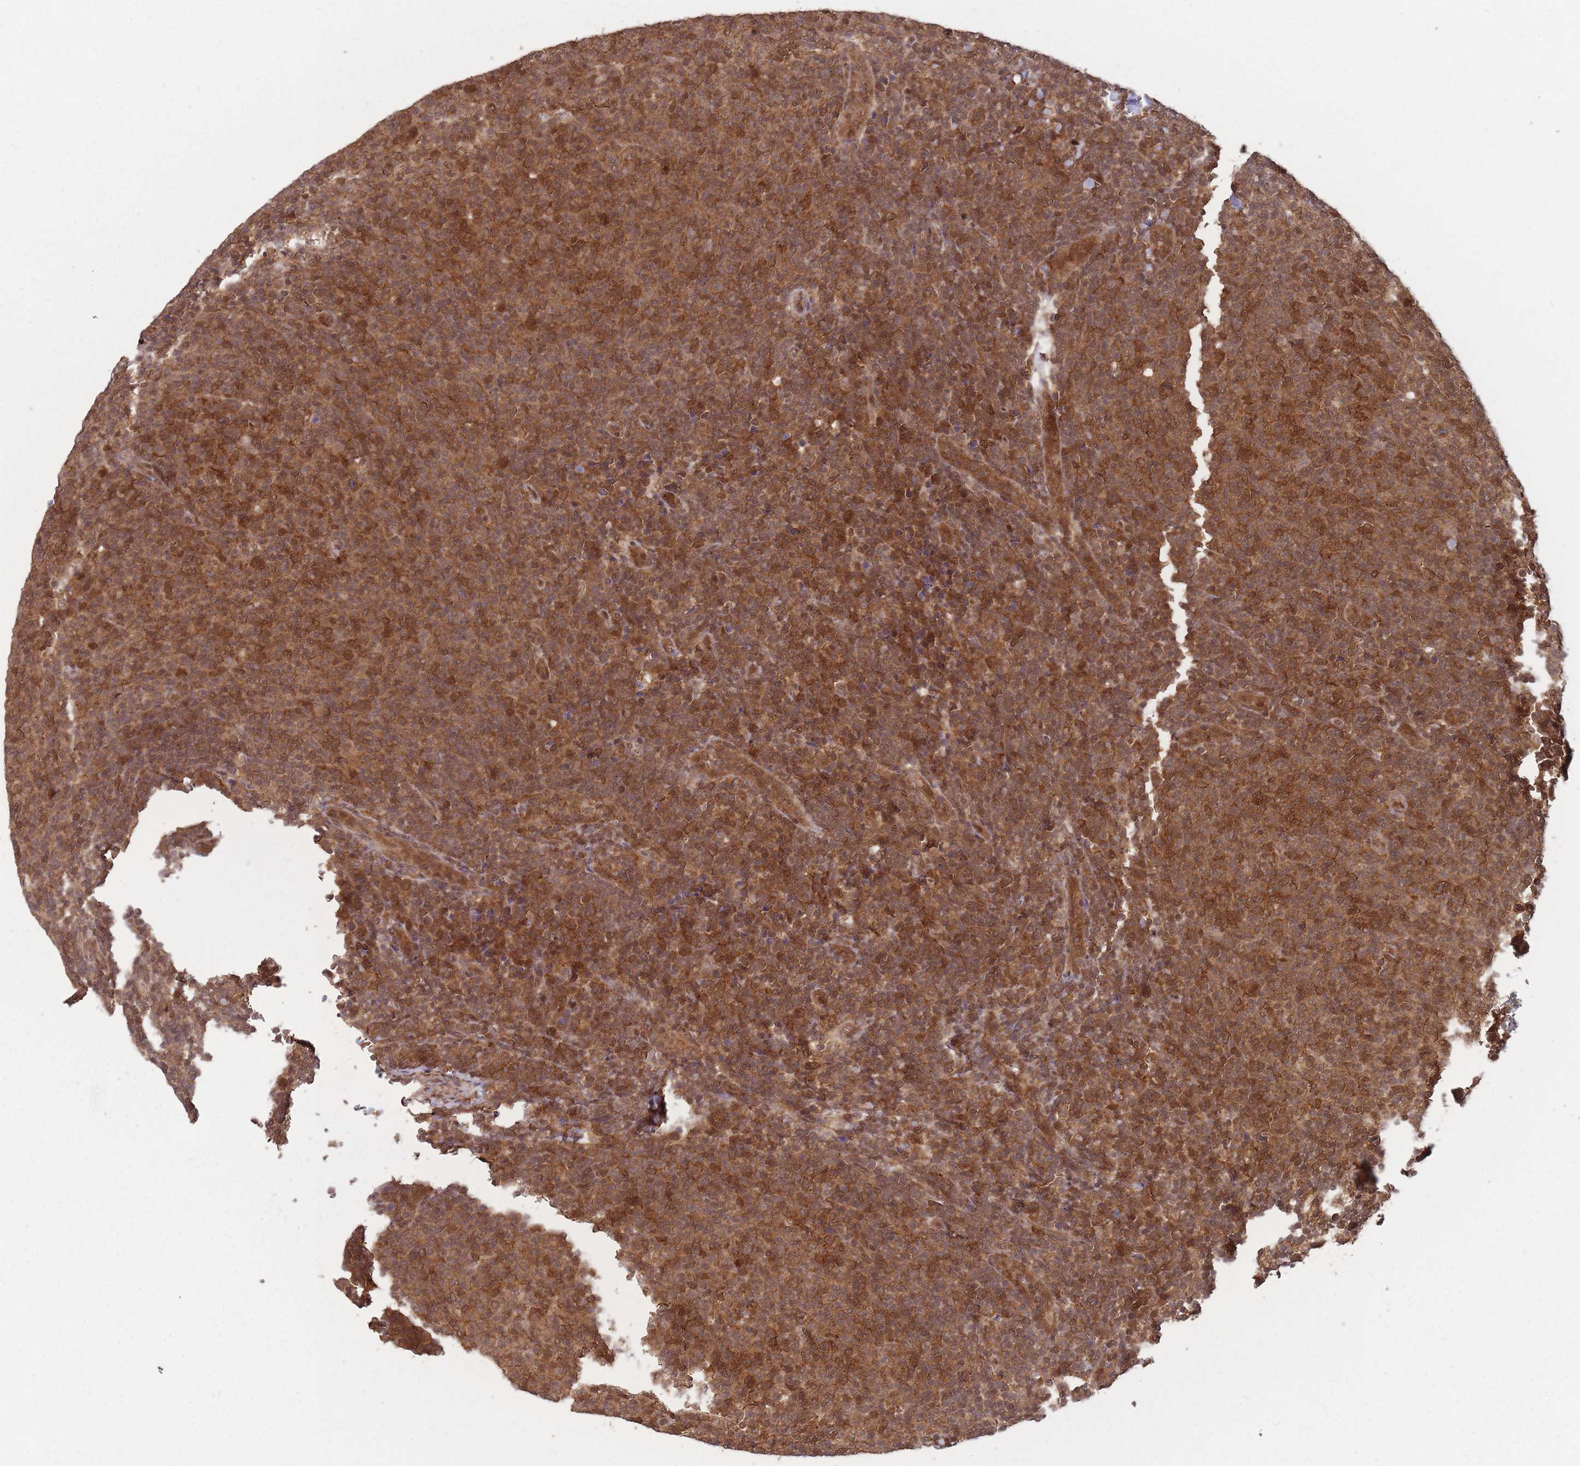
{"staining": {"intensity": "moderate", "quantity": ">75%", "location": "cytoplasmic/membranous"}, "tissue": "lymphoma", "cell_type": "Tumor cells", "image_type": "cancer", "snomed": [{"axis": "morphology", "description": "Malignant lymphoma, non-Hodgkin's type, Low grade"}, {"axis": "topography", "description": "Lymph node"}], "caption": "This photomicrograph displays IHC staining of lymphoma, with medium moderate cytoplasmic/membranous staining in approximately >75% of tumor cells.", "gene": "PPP6R3", "patient": {"sex": "male", "age": 66}}